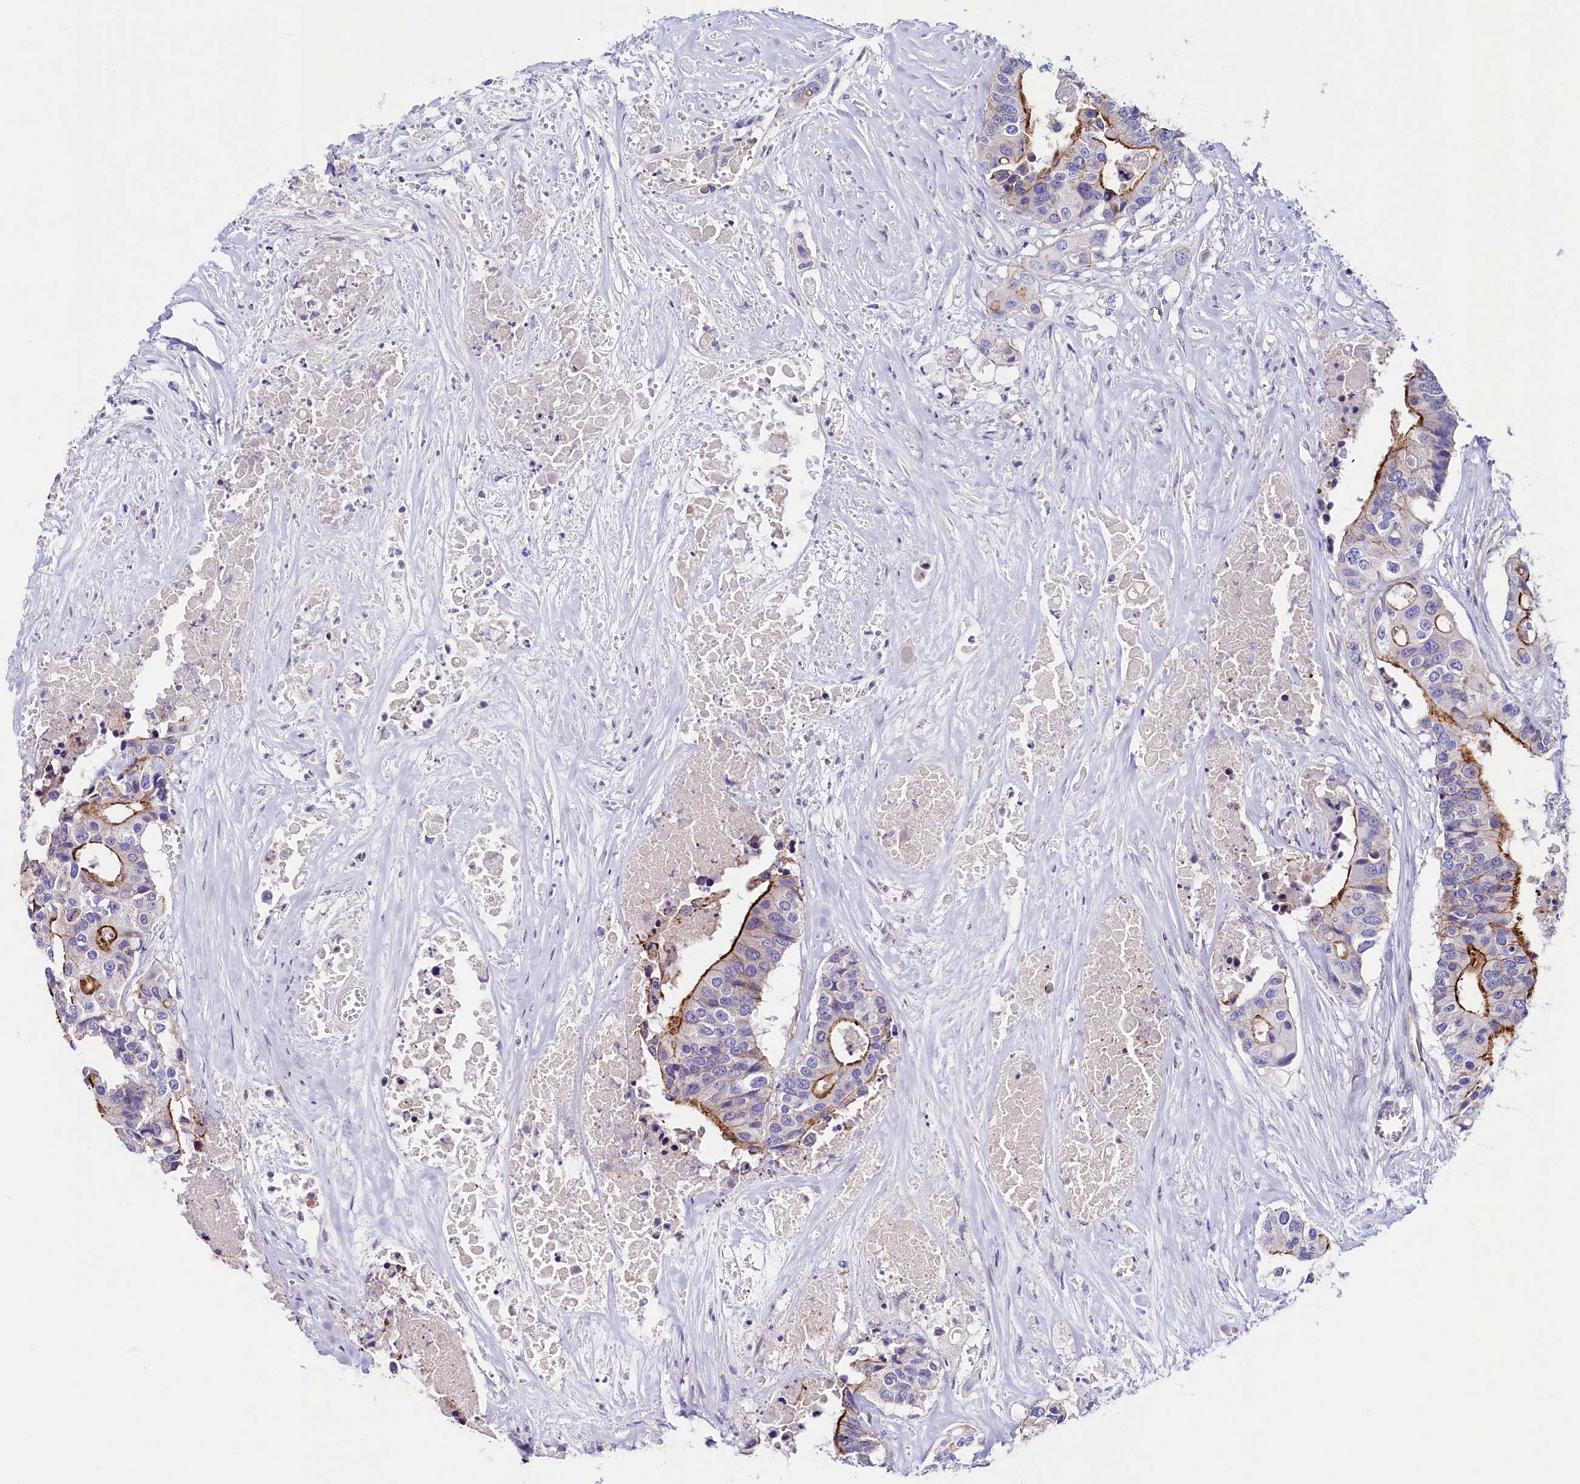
{"staining": {"intensity": "strong", "quantity": "25%-75%", "location": "cytoplasmic/membranous"}, "tissue": "colorectal cancer", "cell_type": "Tumor cells", "image_type": "cancer", "snomed": [{"axis": "morphology", "description": "Adenocarcinoma, NOS"}, {"axis": "topography", "description": "Colon"}], "caption": "Colorectal cancer (adenocarcinoma) stained for a protein exhibits strong cytoplasmic/membranous positivity in tumor cells. The protein of interest is shown in brown color, while the nuclei are stained blue.", "gene": "SLF1", "patient": {"sex": "male", "age": 77}}